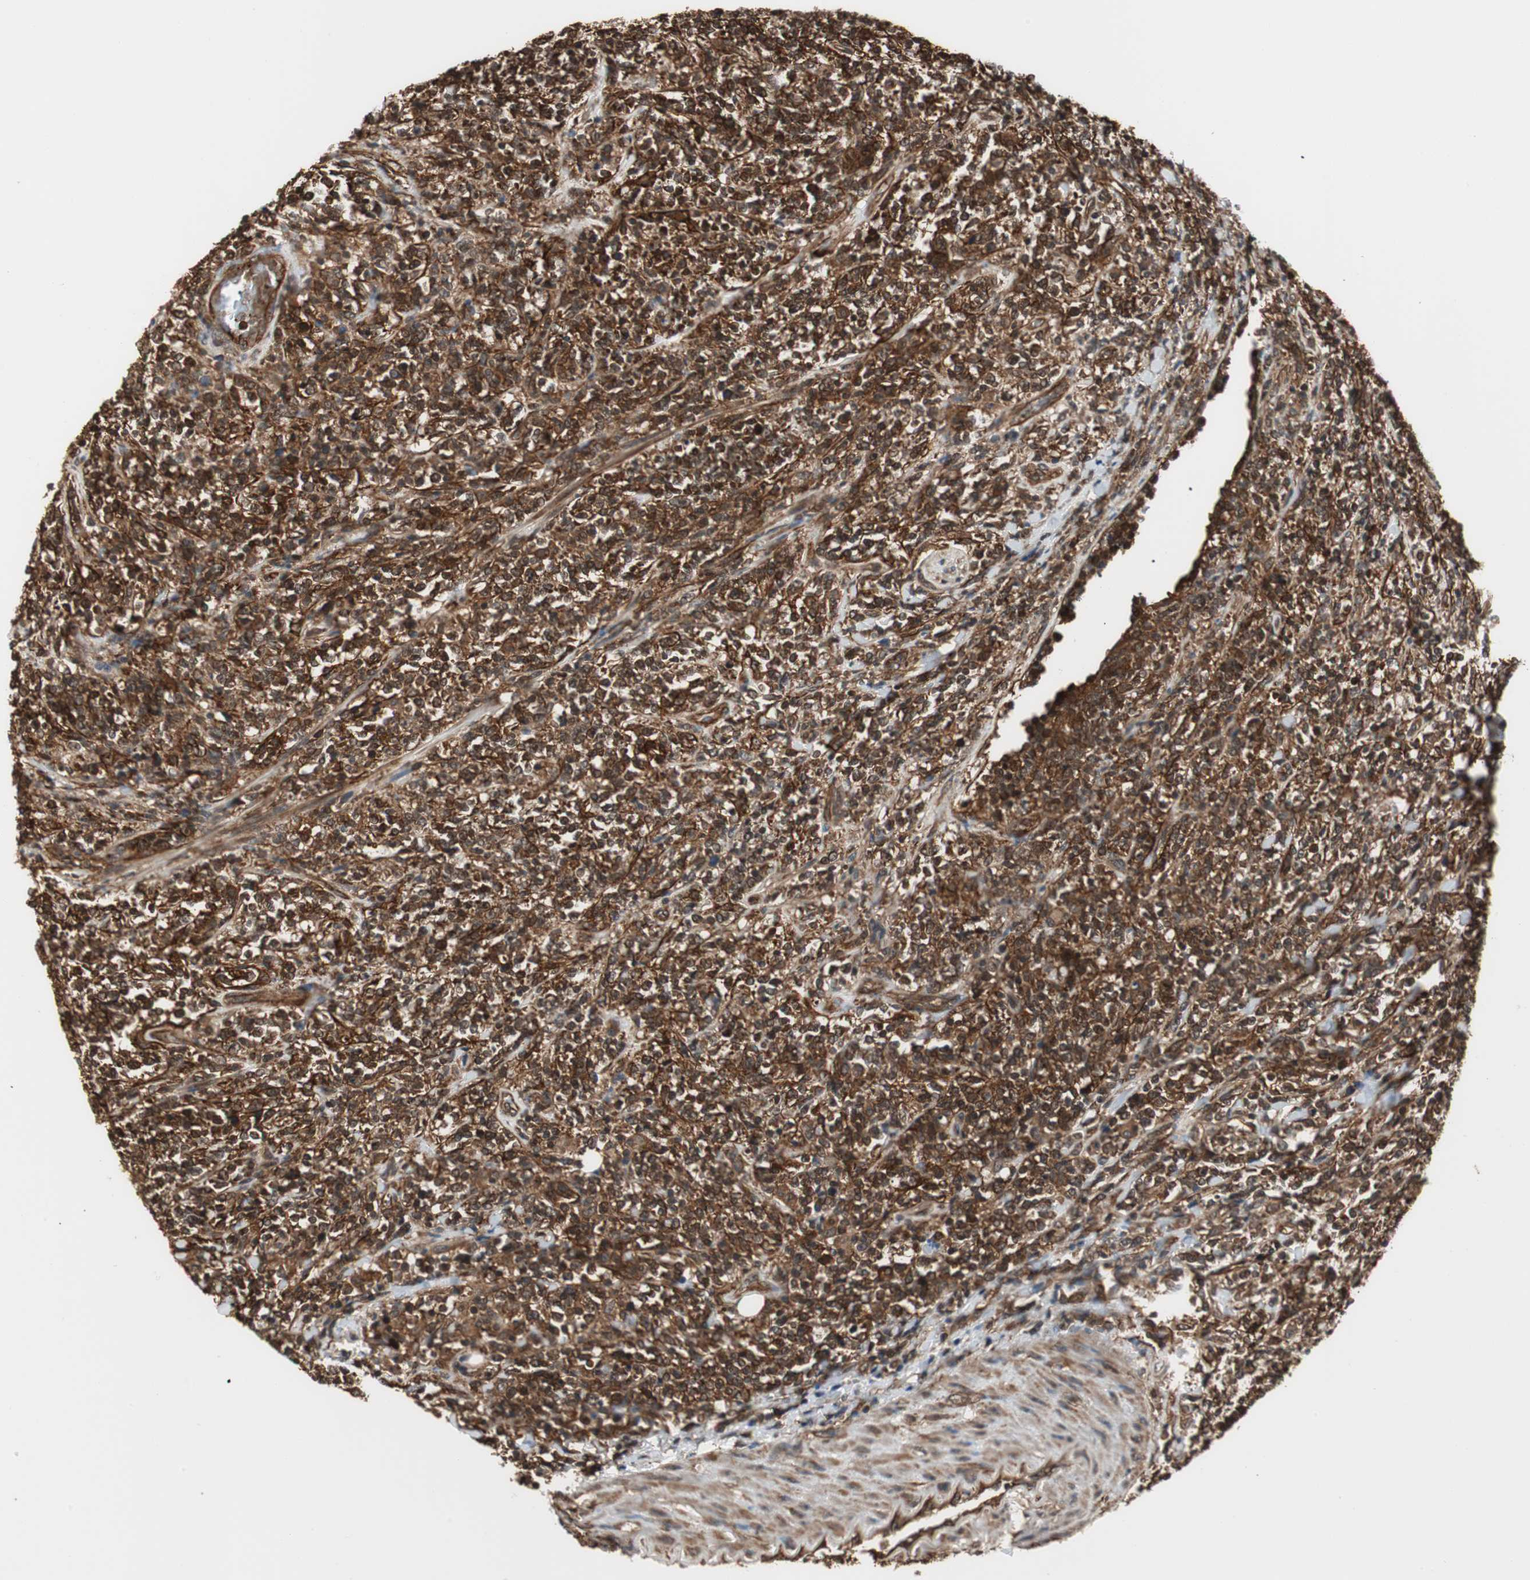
{"staining": {"intensity": "strong", "quantity": ">75%", "location": "cytoplasmic/membranous"}, "tissue": "lymphoma", "cell_type": "Tumor cells", "image_type": "cancer", "snomed": [{"axis": "morphology", "description": "Malignant lymphoma, non-Hodgkin's type, High grade"}, {"axis": "topography", "description": "Soft tissue"}], "caption": "Brown immunohistochemical staining in human malignant lymphoma, non-Hodgkin's type (high-grade) reveals strong cytoplasmic/membranous expression in approximately >75% of tumor cells. (brown staining indicates protein expression, while blue staining denotes nuclei).", "gene": "PTPN11", "patient": {"sex": "male", "age": 18}}